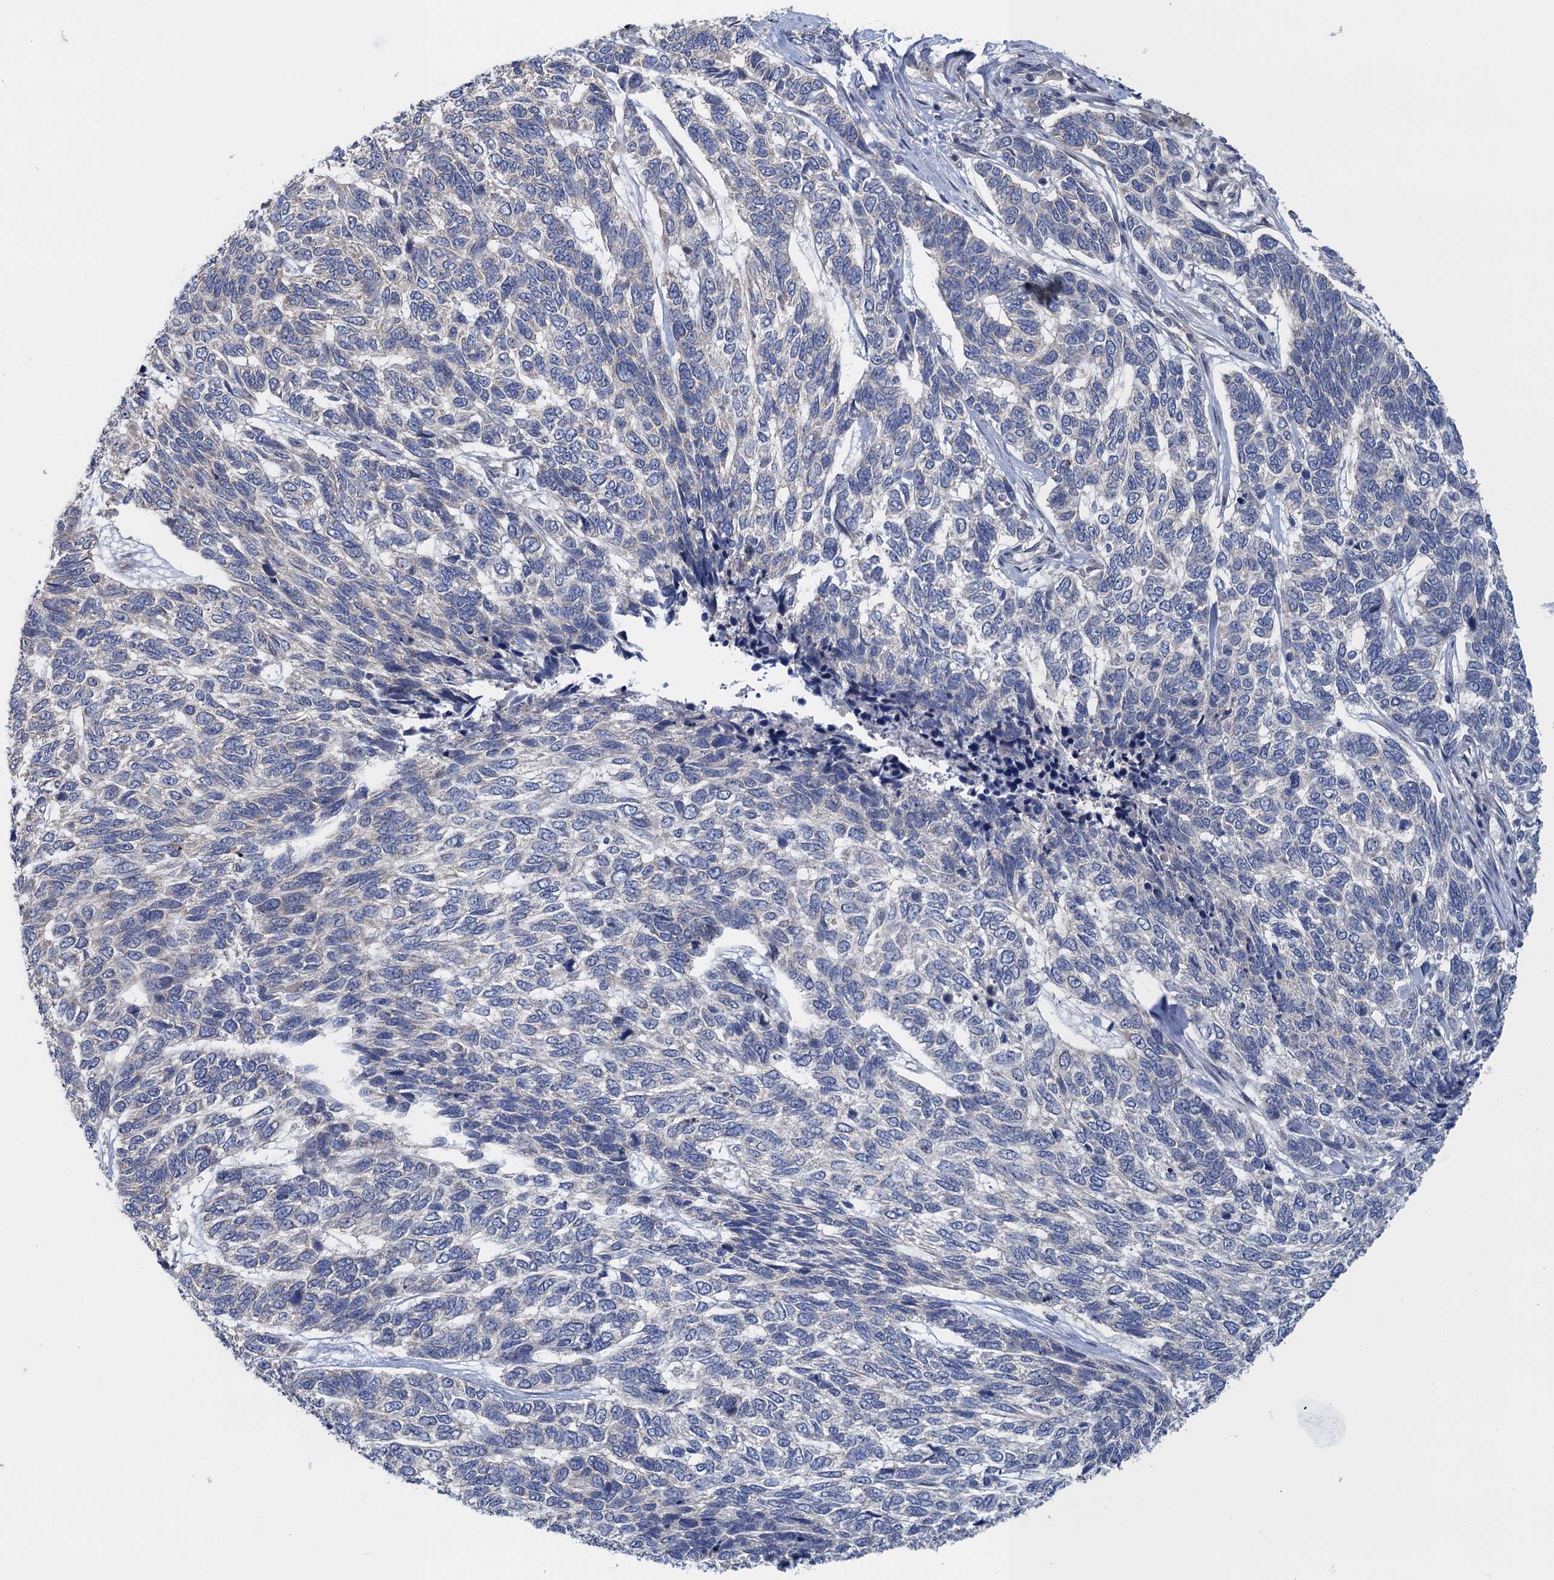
{"staining": {"intensity": "negative", "quantity": "none", "location": "none"}, "tissue": "skin cancer", "cell_type": "Tumor cells", "image_type": "cancer", "snomed": [{"axis": "morphology", "description": "Basal cell carcinoma"}, {"axis": "topography", "description": "Skin"}], "caption": "The IHC histopathology image has no significant staining in tumor cells of skin cancer tissue. (DAB immunohistochemistry visualized using brightfield microscopy, high magnification).", "gene": "CTU2", "patient": {"sex": "female", "age": 65}}